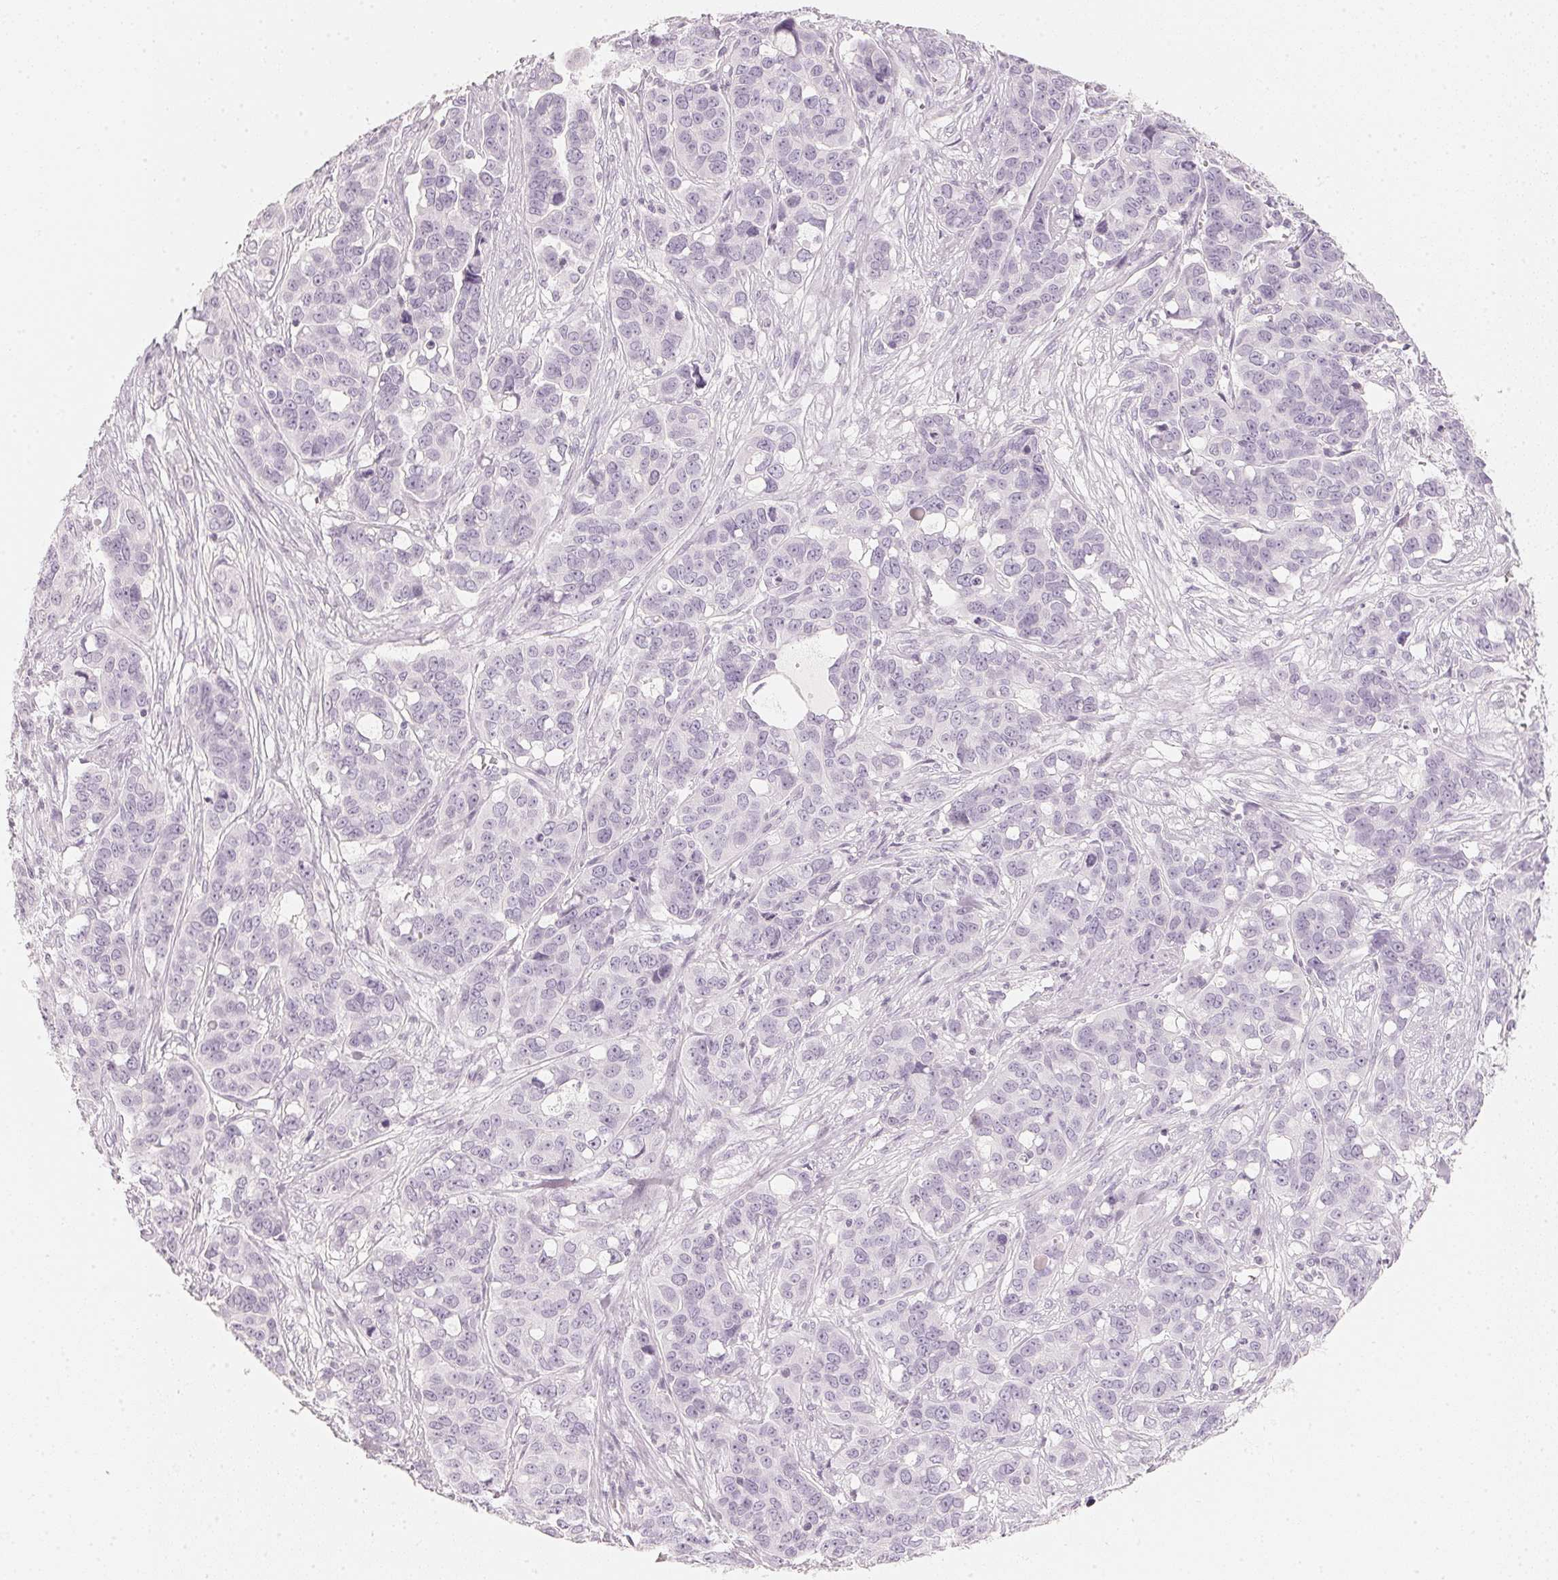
{"staining": {"intensity": "negative", "quantity": "none", "location": "none"}, "tissue": "ovarian cancer", "cell_type": "Tumor cells", "image_type": "cancer", "snomed": [{"axis": "morphology", "description": "Carcinoma, endometroid"}, {"axis": "topography", "description": "Ovary"}], "caption": "The photomicrograph shows no staining of tumor cells in ovarian cancer.", "gene": "SLC22A8", "patient": {"sex": "female", "age": 78}}